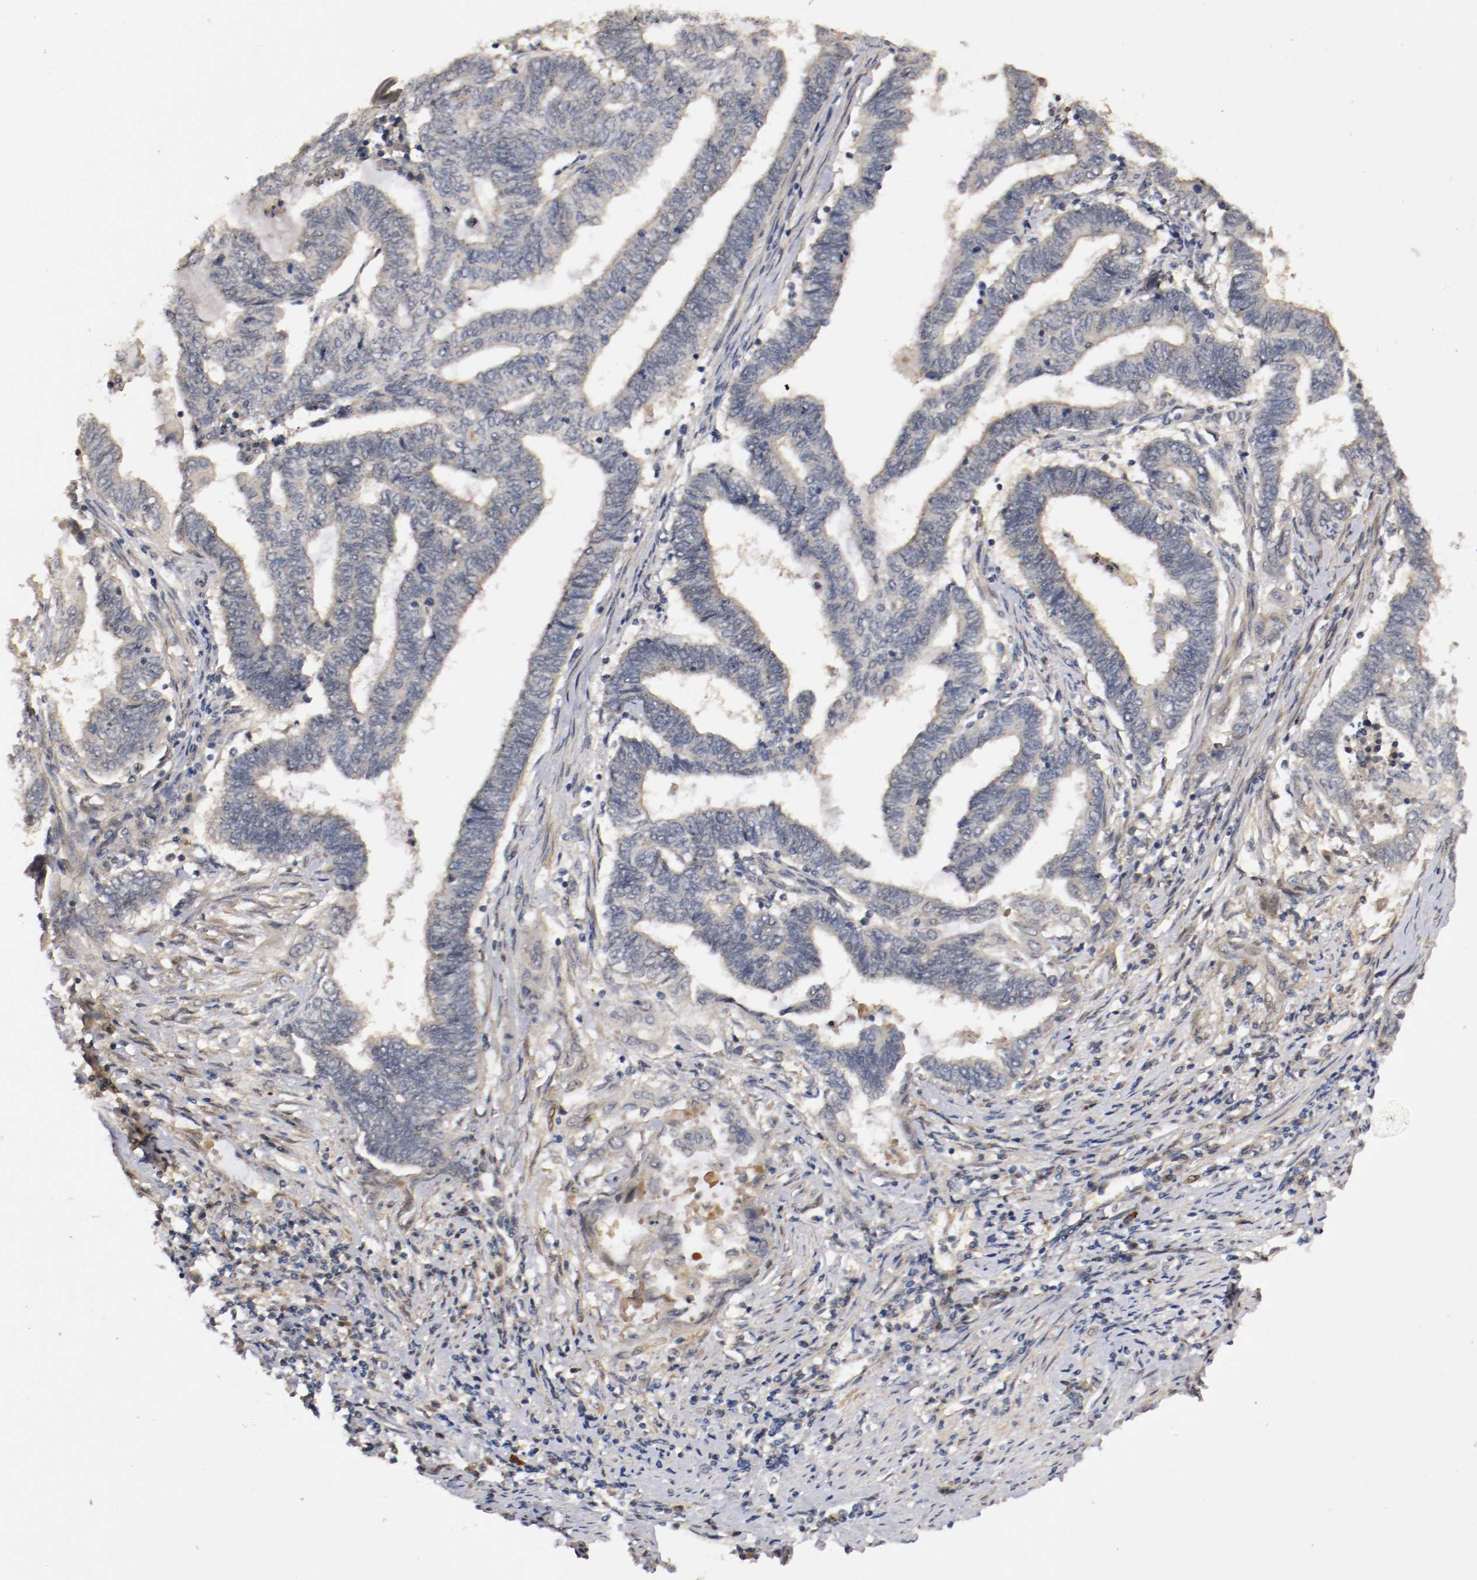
{"staining": {"intensity": "negative", "quantity": "none", "location": "none"}, "tissue": "endometrial cancer", "cell_type": "Tumor cells", "image_type": "cancer", "snomed": [{"axis": "morphology", "description": "Adenocarcinoma, NOS"}, {"axis": "topography", "description": "Uterus"}, {"axis": "topography", "description": "Endometrium"}], "caption": "An IHC micrograph of endometrial adenocarcinoma is shown. There is no staining in tumor cells of endometrial adenocarcinoma. (Brightfield microscopy of DAB (3,3'-diaminobenzidine) immunohistochemistry (IHC) at high magnification).", "gene": "TNFRSF1B", "patient": {"sex": "female", "age": 70}}